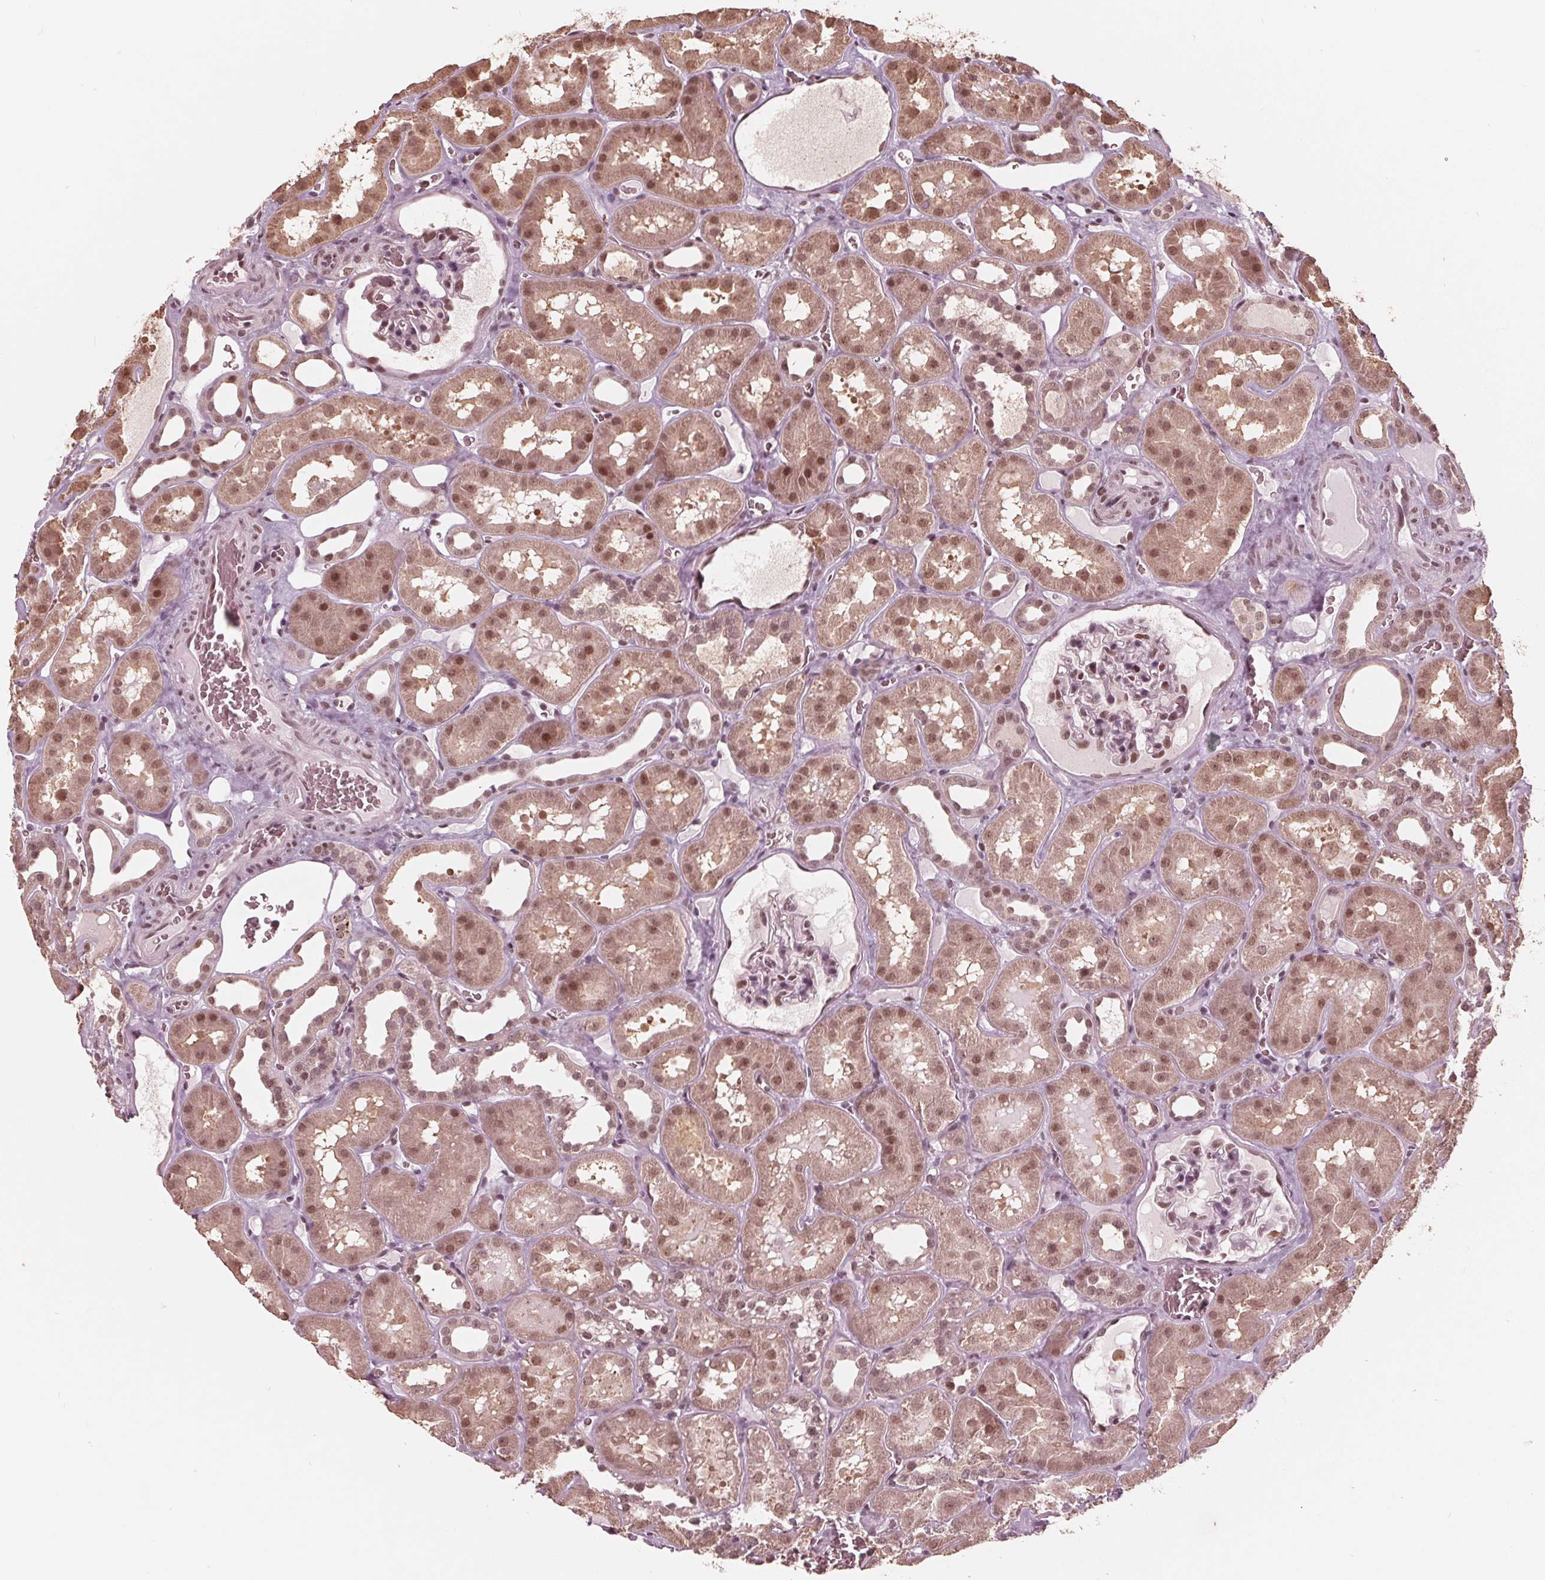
{"staining": {"intensity": "weak", "quantity": "<25%", "location": "nuclear"}, "tissue": "kidney", "cell_type": "Cells in glomeruli", "image_type": "normal", "snomed": [{"axis": "morphology", "description": "Normal tissue, NOS"}, {"axis": "topography", "description": "Kidney"}], "caption": "IHC of benign human kidney displays no expression in cells in glomeruli. The staining is performed using DAB (3,3'-diaminobenzidine) brown chromogen with nuclei counter-stained in using hematoxylin.", "gene": "HIRIP3", "patient": {"sex": "female", "age": 41}}